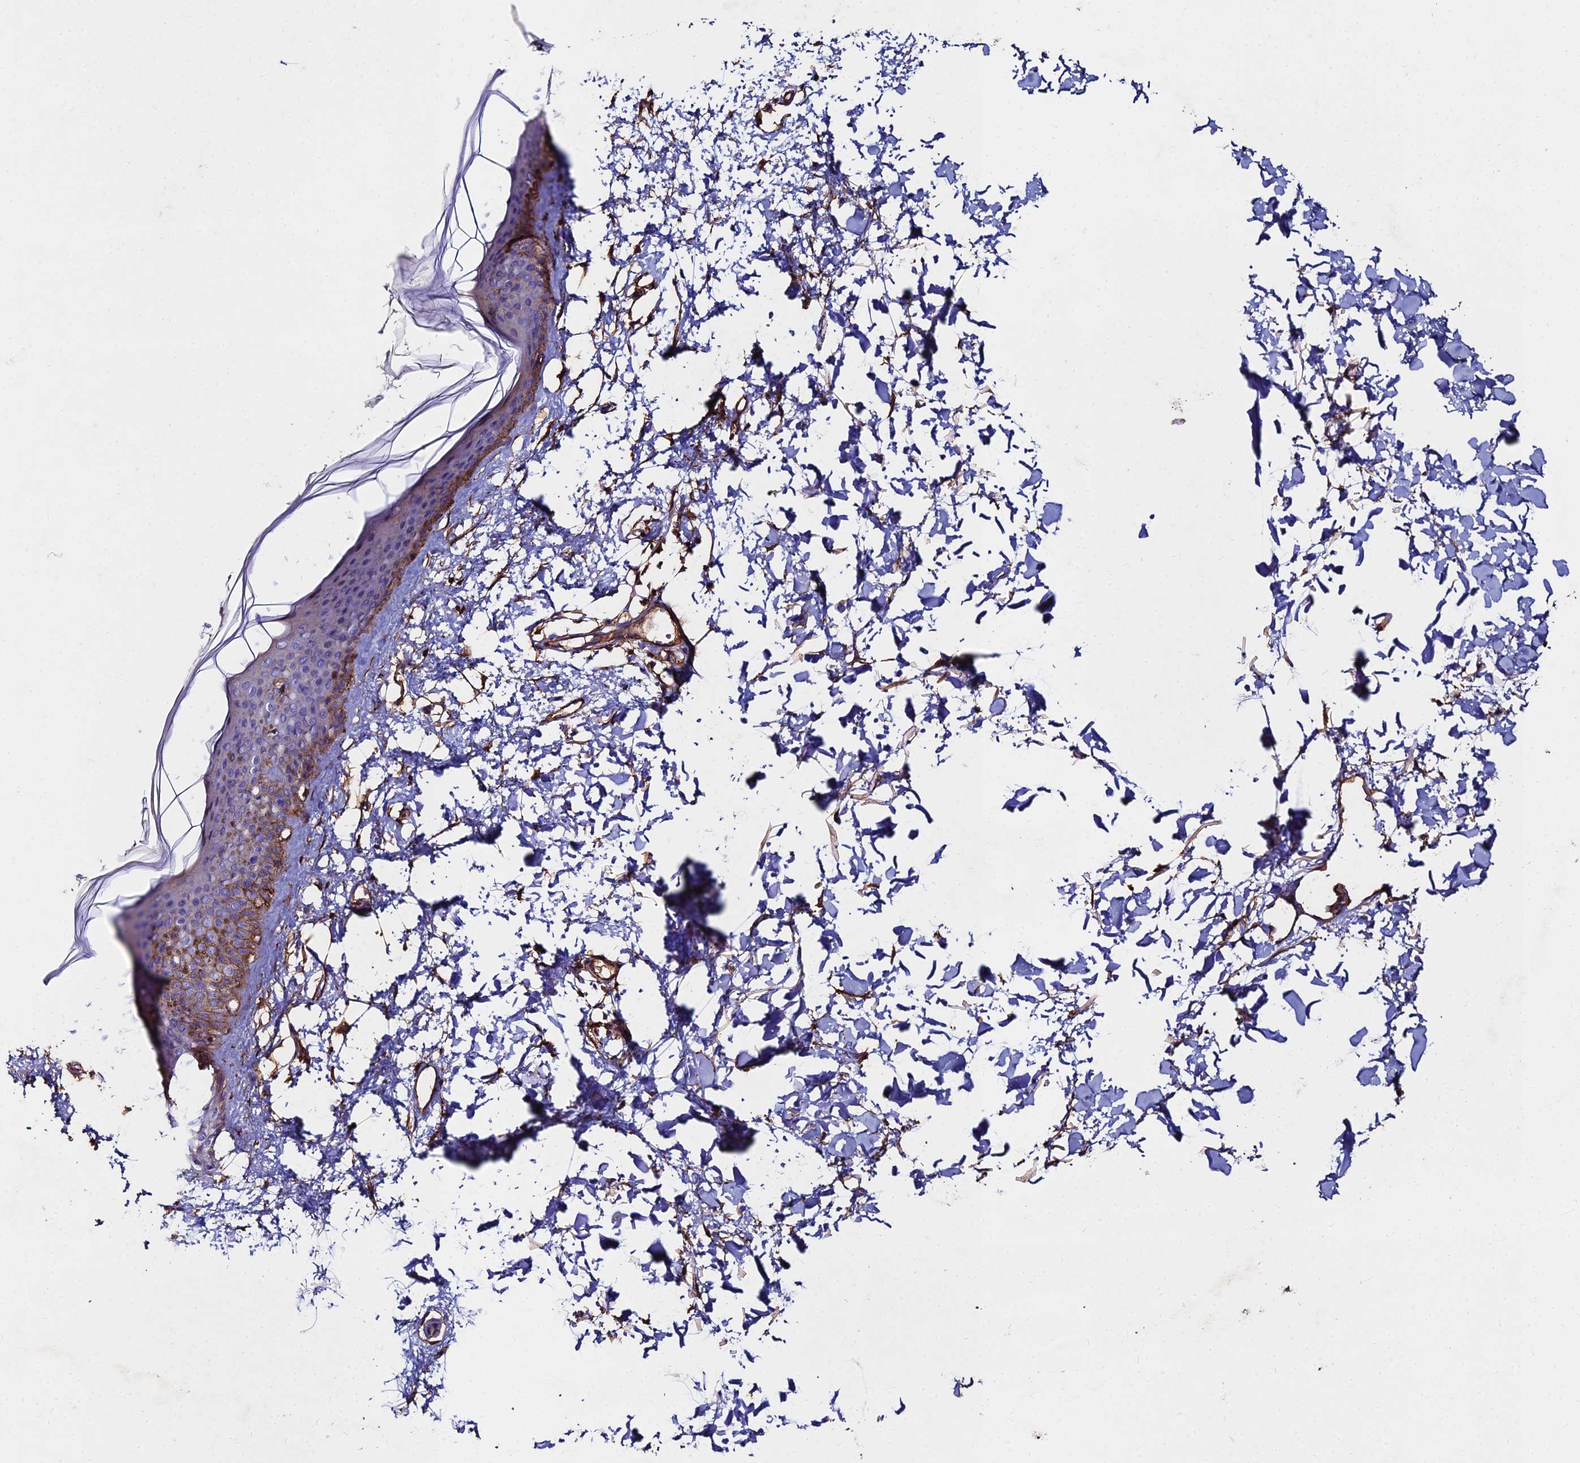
{"staining": {"intensity": "weak", "quantity": "25%-75%", "location": "cytoplasmic/membranous"}, "tissue": "skin", "cell_type": "Fibroblasts", "image_type": "normal", "snomed": [{"axis": "morphology", "description": "Normal tissue, NOS"}, {"axis": "topography", "description": "Skin"}], "caption": "DAB immunohistochemical staining of benign skin demonstrates weak cytoplasmic/membranous protein expression in approximately 25%-75% of fibroblasts.", "gene": "C6", "patient": {"sex": "female", "age": 58}}